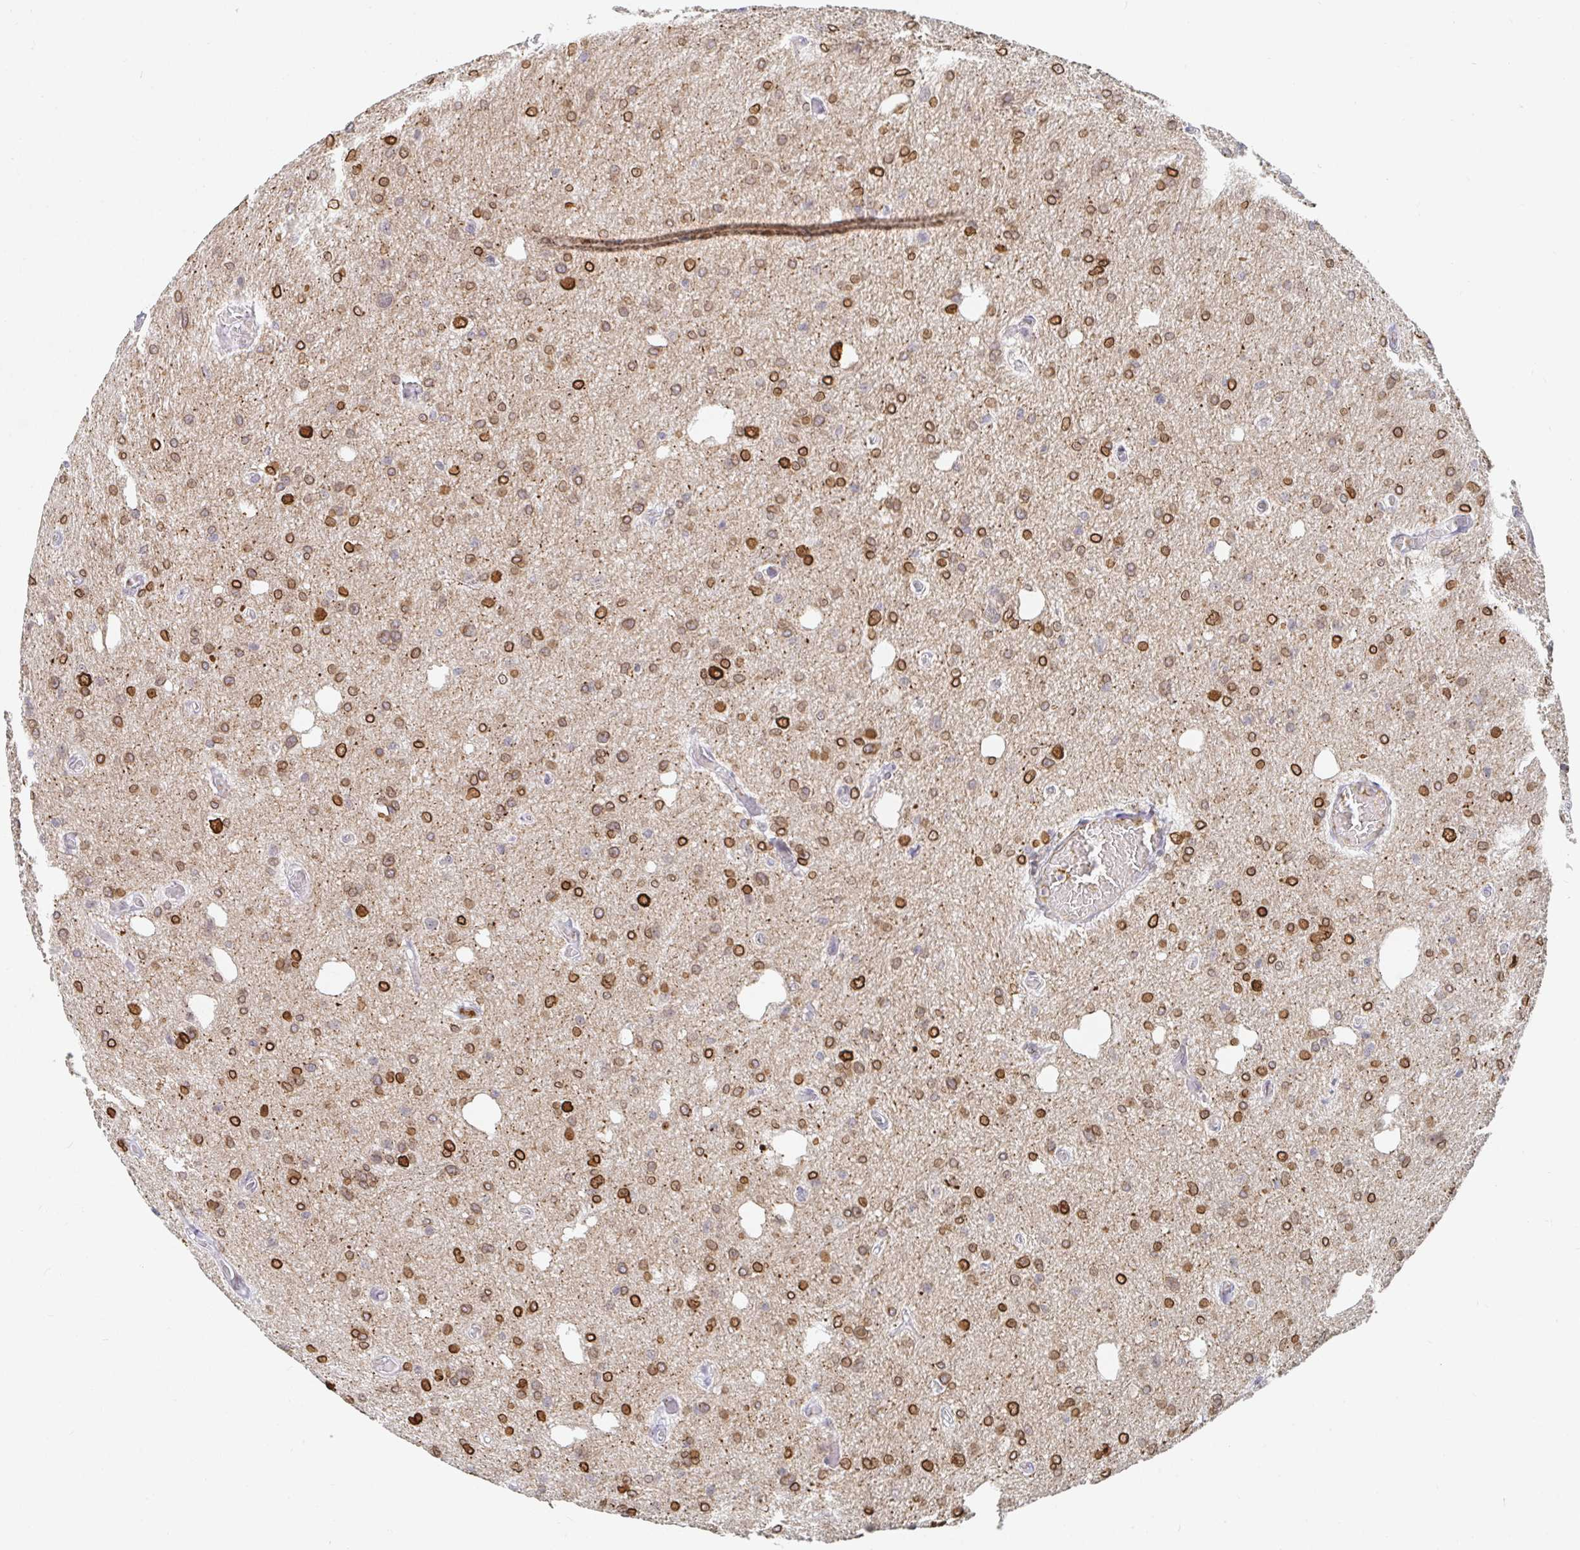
{"staining": {"intensity": "moderate", "quantity": ">75%", "location": "cytoplasmic/membranous,nuclear"}, "tissue": "glioma", "cell_type": "Tumor cells", "image_type": "cancer", "snomed": [{"axis": "morphology", "description": "Glioma, malignant, Low grade"}, {"axis": "topography", "description": "Brain"}], "caption": "Protein staining of low-grade glioma (malignant) tissue exhibits moderate cytoplasmic/membranous and nuclear positivity in about >75% of tumor cells.", "gene": "CHD2", "patient": {"sex": "male", "age": 26}}